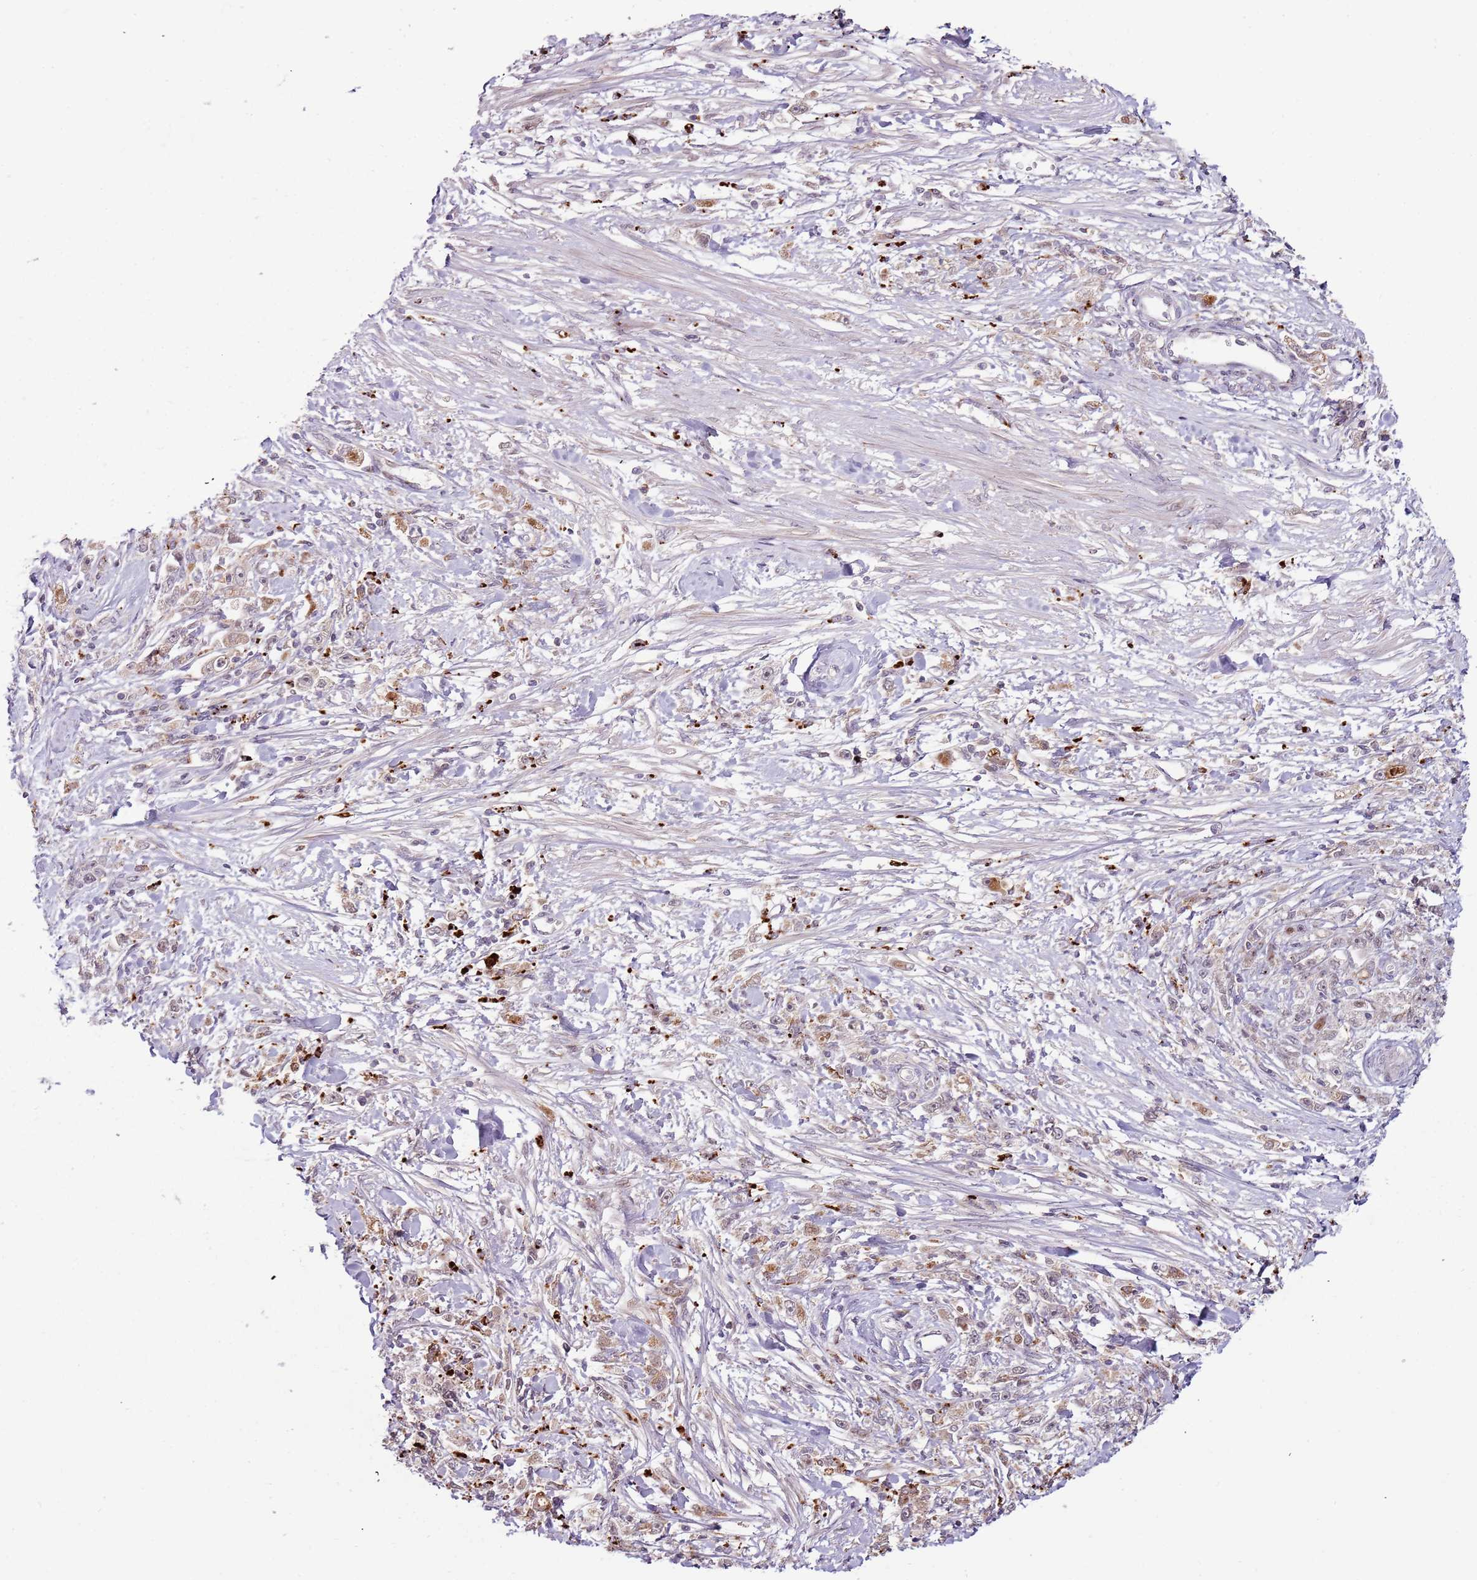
{"staining": {"intensity": "weak", "quantity": "<25%", "location": "cytoplasmic/membranous"}, "tissue": "stomach cancer", "cell_type": "Tumor cells", "image_type": "cancer", "snomed": [{"axis": "morphology", "description": "Adenocarcinoma, NOS"}, {"axis": "topography", "description": "Stomach"}], "caption": "IHC micrograph of neoplastic tissue: adenocarcinoma (stomach) stained with DAB reveals no significant protein expression in tumor cells. (Stains: DAB immunohistochemistry (IHC) with hematoxylin counter stain, Microscopy: brightfield microscopy at high magnification).", "gene": "ULK3", "patient": {"sex": "female", "age": 59}}